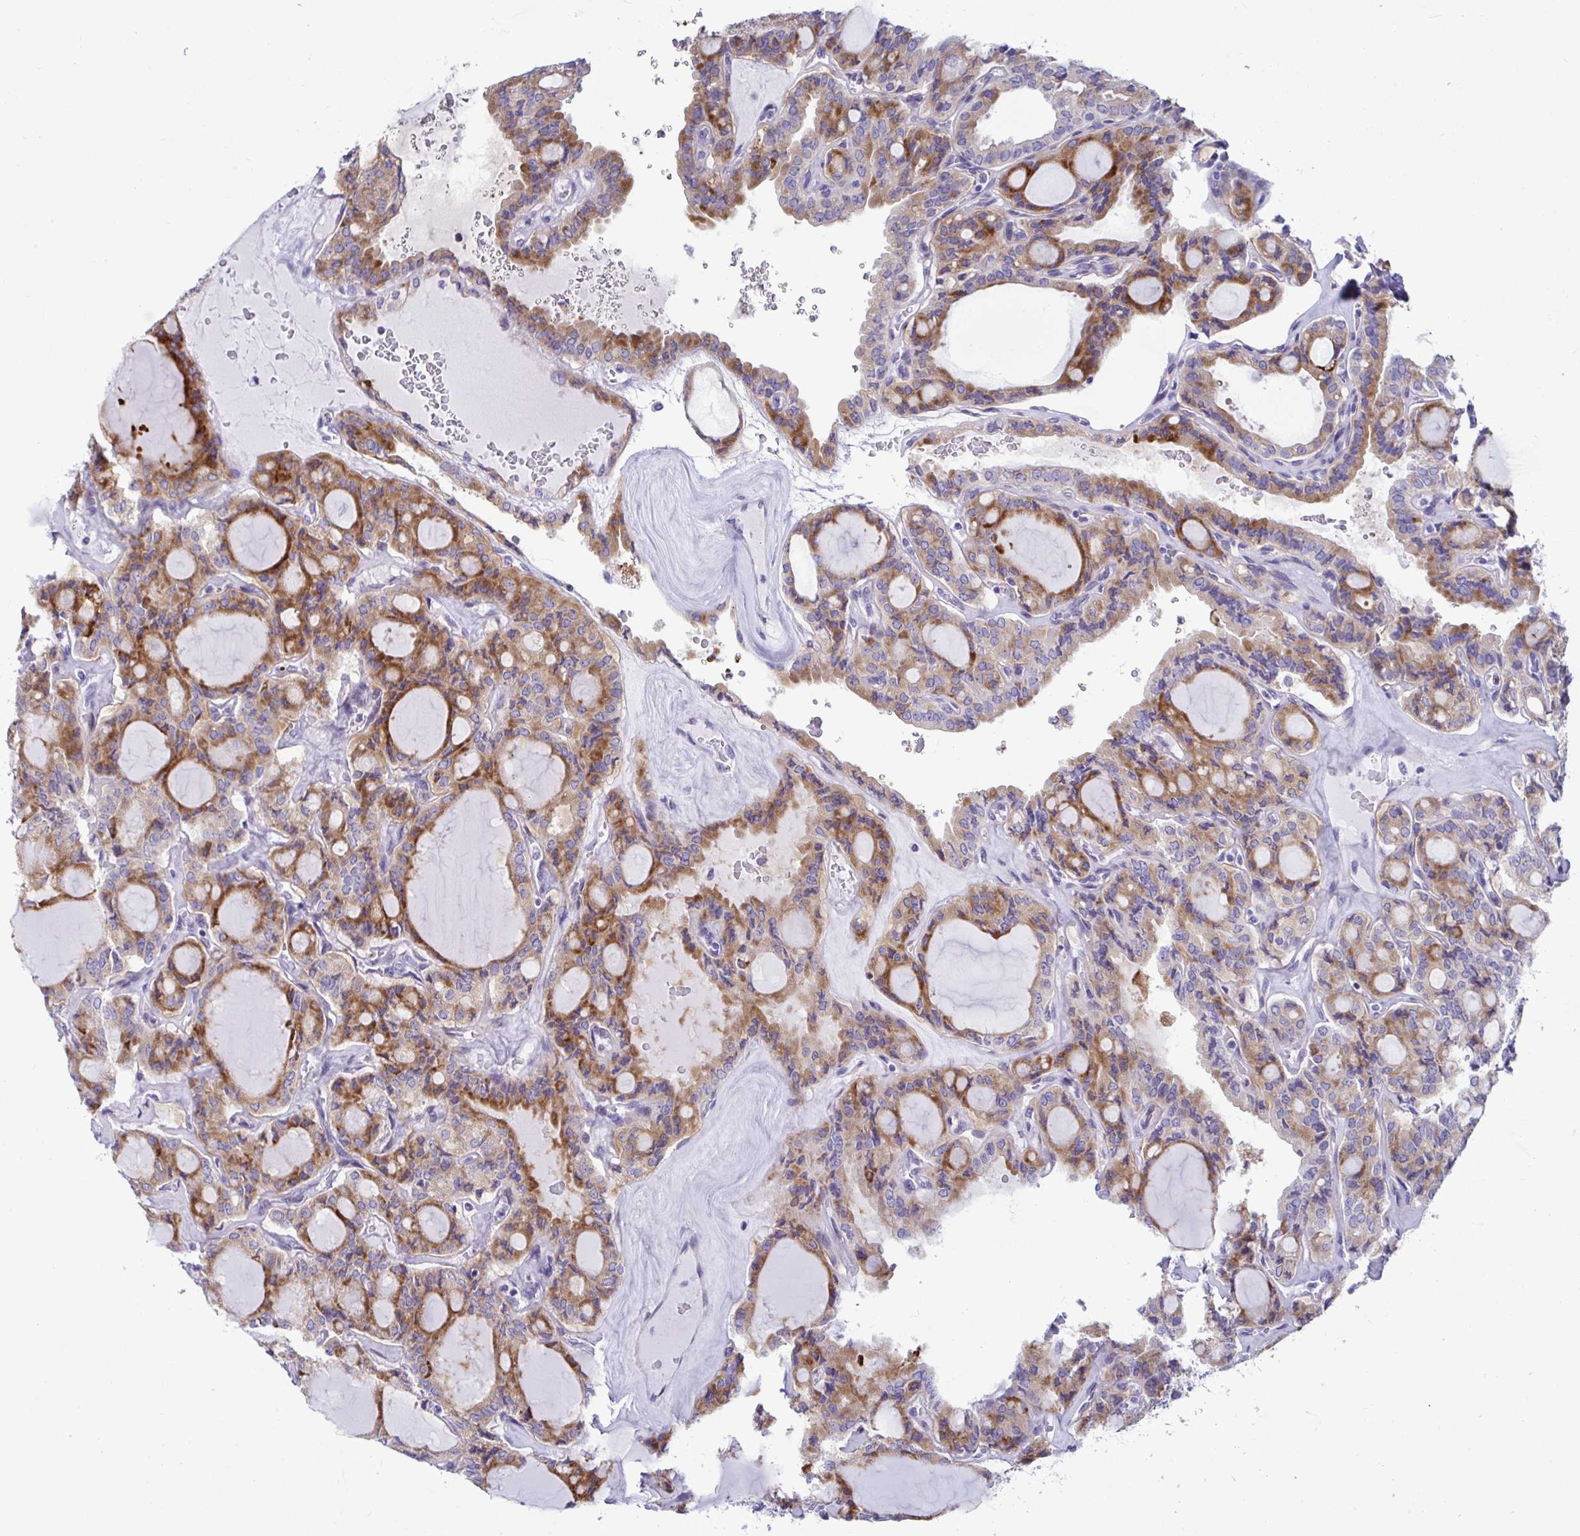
{"staining": {"intensity": "moderate", "quantity": ">75%", "location": "cytoplasmic/membranous"}, "tissue": "thyroid cancer", "cell_type": "Tumor cells", "image_type": "cancer", "snomed": [{"axis": "morphology", "description": "Papillary adenocarcinoma, NOS"}, {"axis": "topography", "description": "Thyroid gland"}], "caption": "Protein analysis of thyroid cancer tissue demonstrates moderate cytoplasmic/membranous positivity in about >75% of tumor cells.", "gene": "TFPI2", "patient": {"sex": "male", "age": 87}}